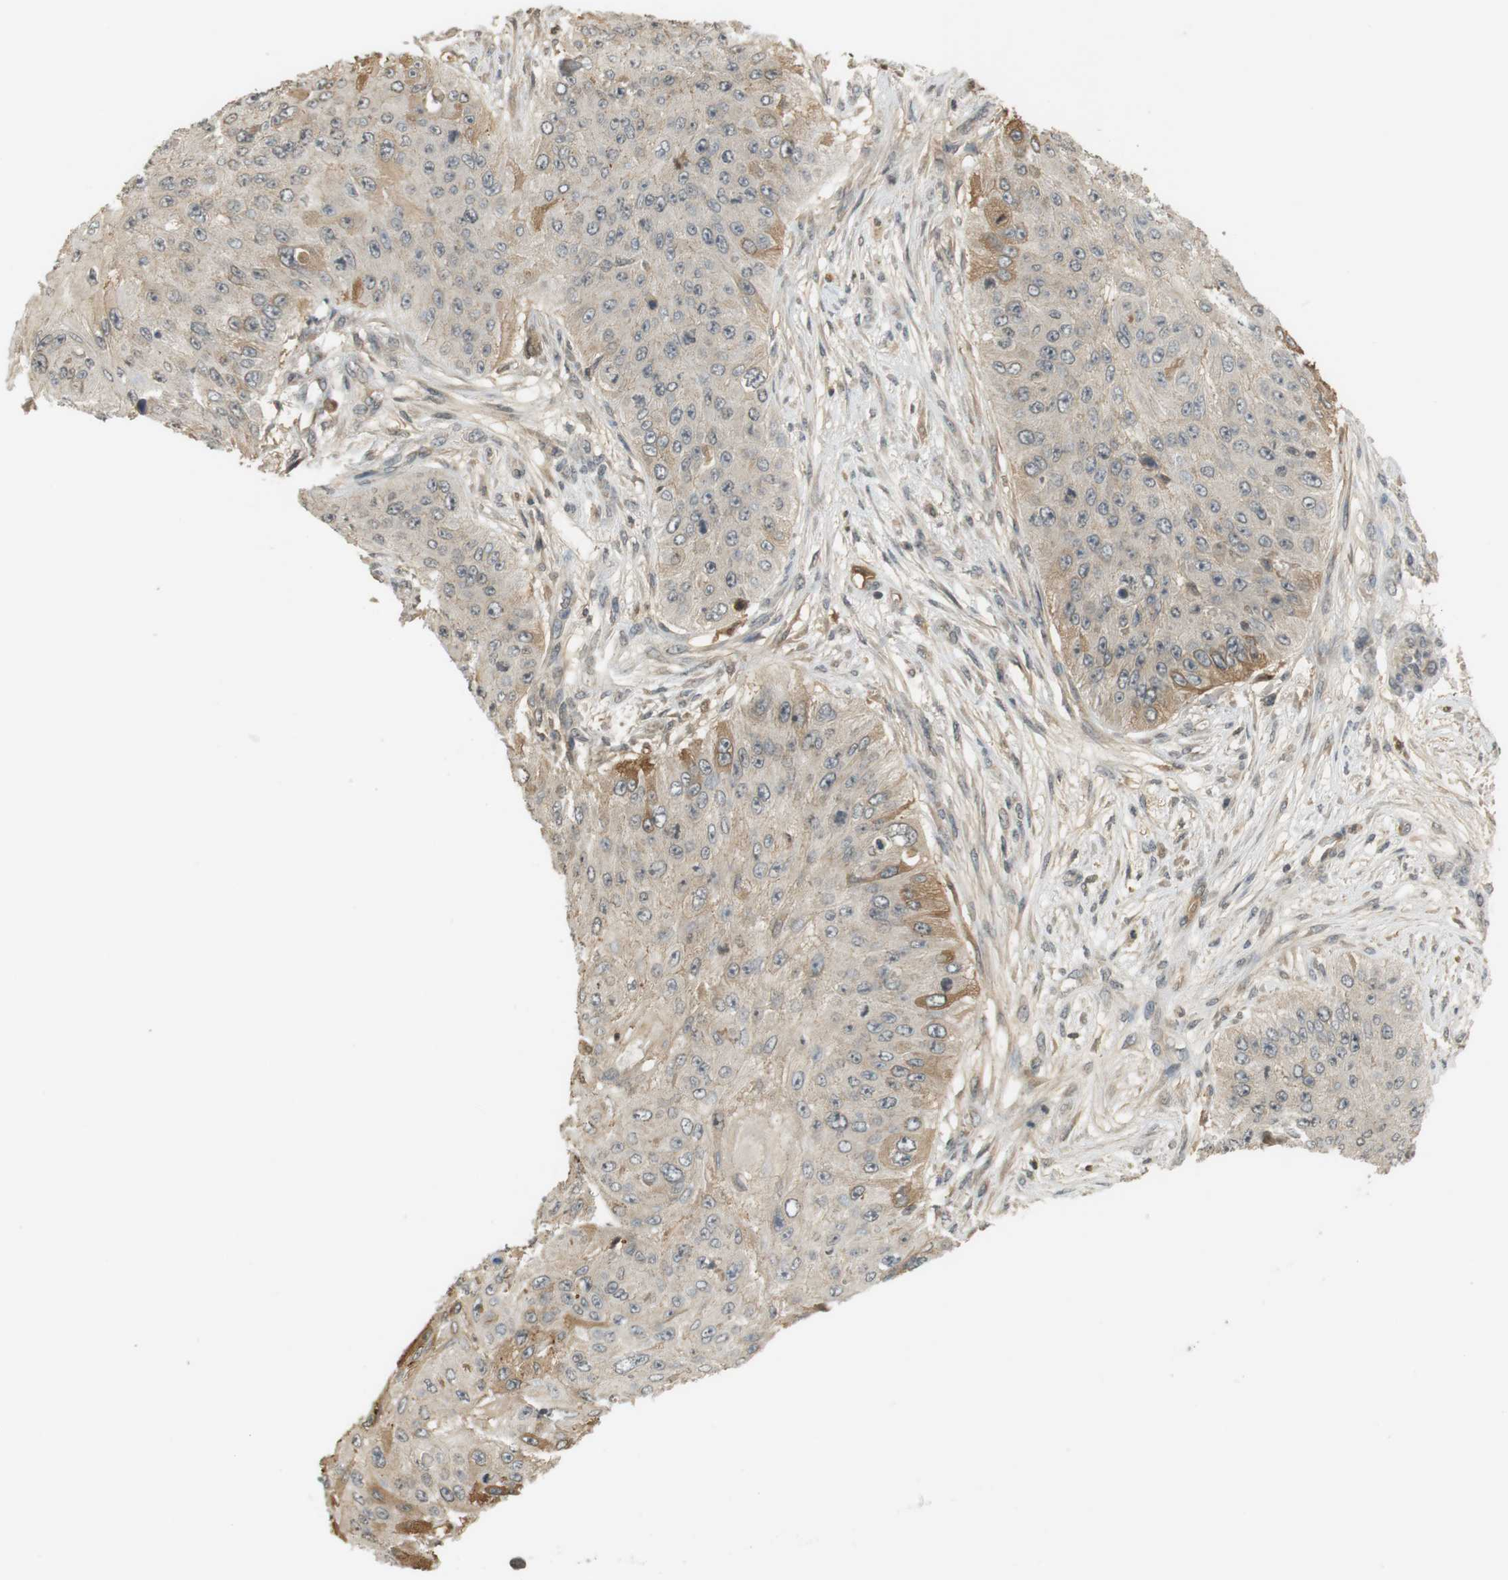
{"staining": {"intensity": "moderate", "quantity": "<25%", "location": "cytoplasmic/membranous"}, "tissue": "skin cancer", "cell_type": "Tumor cells", "image_type": "cancer", "snomed": [{"axis": "morphology", "description": "Squamous cell carcinoma, NOS"}, {"axis": "topography", "description": "Skin"}], "caption": "Approximately <25% of tumor cells in skin squamous cell carcinoma display moderate cytoplasmic/membranous protein expression as visualized by brown immunohistochemical staining.", "gene": "SRR", "patient": {"sex": "female", "age": 80}}